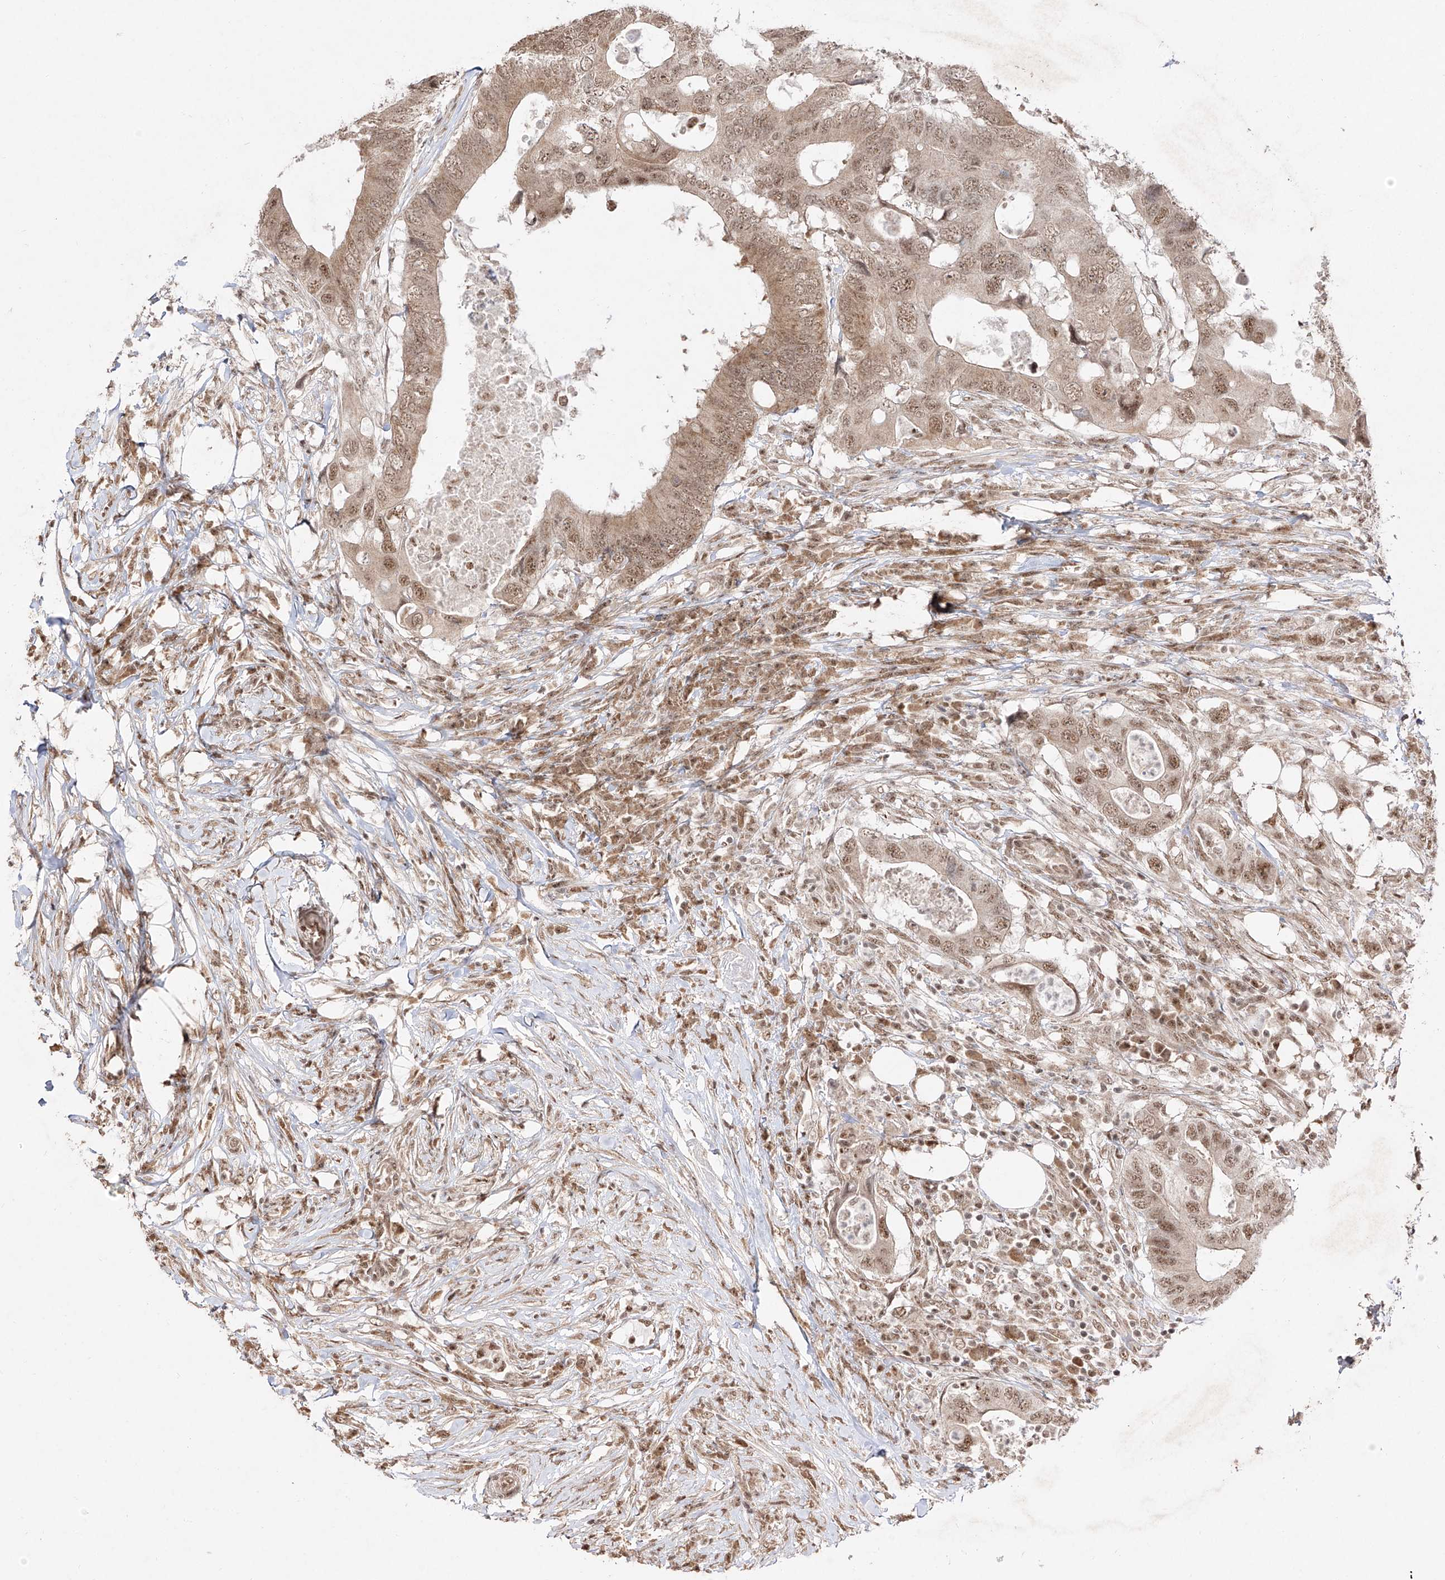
{"staining": {"intensity": "moderate", "quantity": ">75%", "location": "nuclear"}, "tissue": "colorectal cancer", "cell_type": "Tumor cells", "image_type": "cancer", "snomed": [{"axis": "morphology", "description": "Adenocarcinoma, NOS"}, {"axis": "topography", "description": "Colon"}], "caption": "IHC (DAB (3,3'-diaminobenzidine)) staining of human adenocarcinoma (colorectal) reveals moderate nuclear protein expression in about >75% of tumor cells.", "gene": "SNRNP27", "patient": {"sex": "male", "age": 71}}